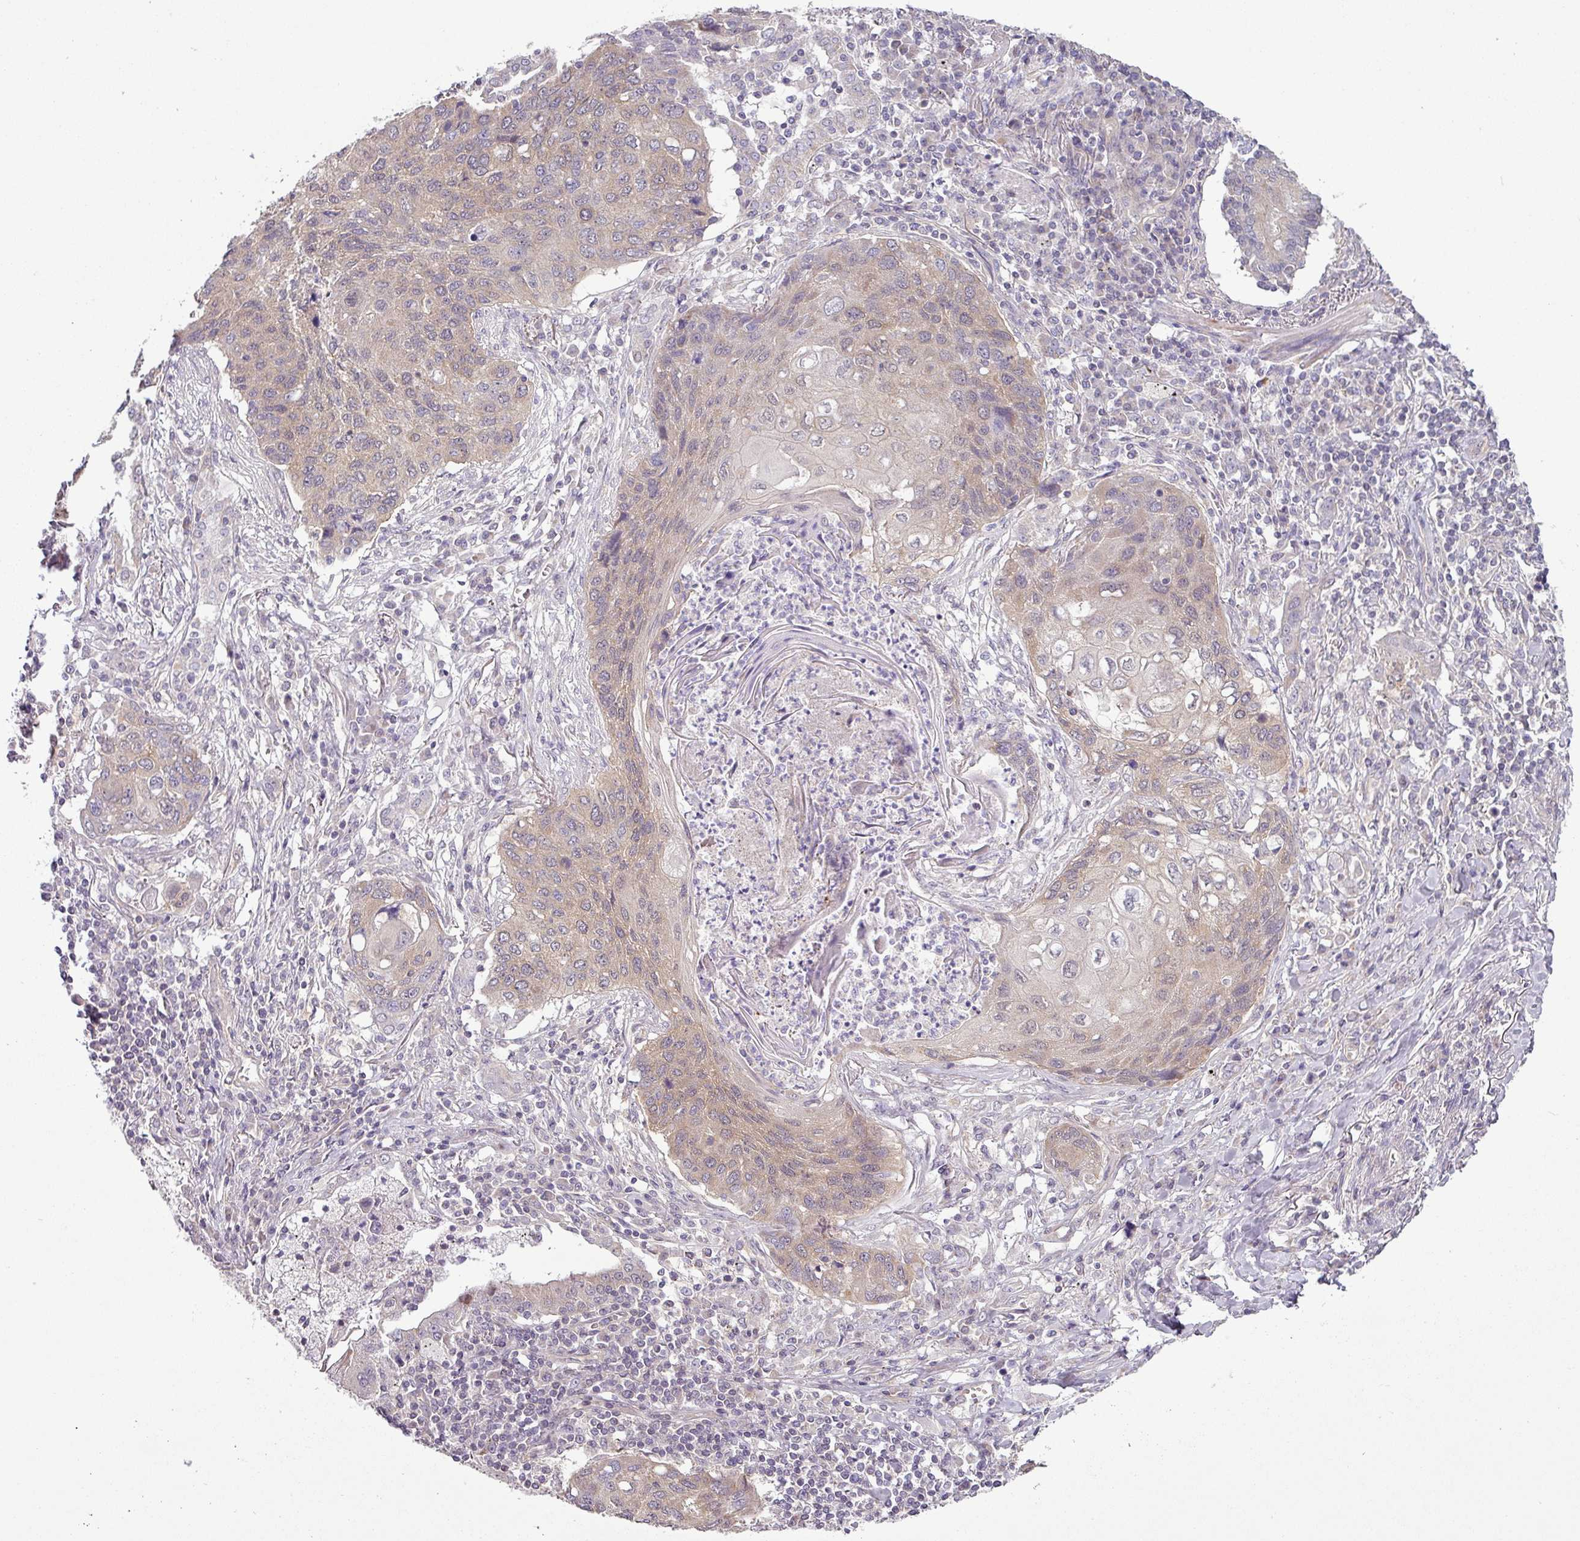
{"staining": {"intensity": "weak", "quantity": ">75%", "location": "cytoplasmic/membranous"}, "tissue": "lung cancer", "cell_type": "Tumor cells", "image_type": "cancer", "snomed": [{"axis": "morphology", "description": "Squamous cell carcinoma, NOS"}, {"axis": "topography", "description": "Lung"}], "caption": "About >75% of tumor cells in human lung cancer show weak cytoplasmic/membranous protein positivity as visualized by brown immunohistochemical staining.", "gene": "DERPC", "patient": {"sex": "female", "age": 63}}